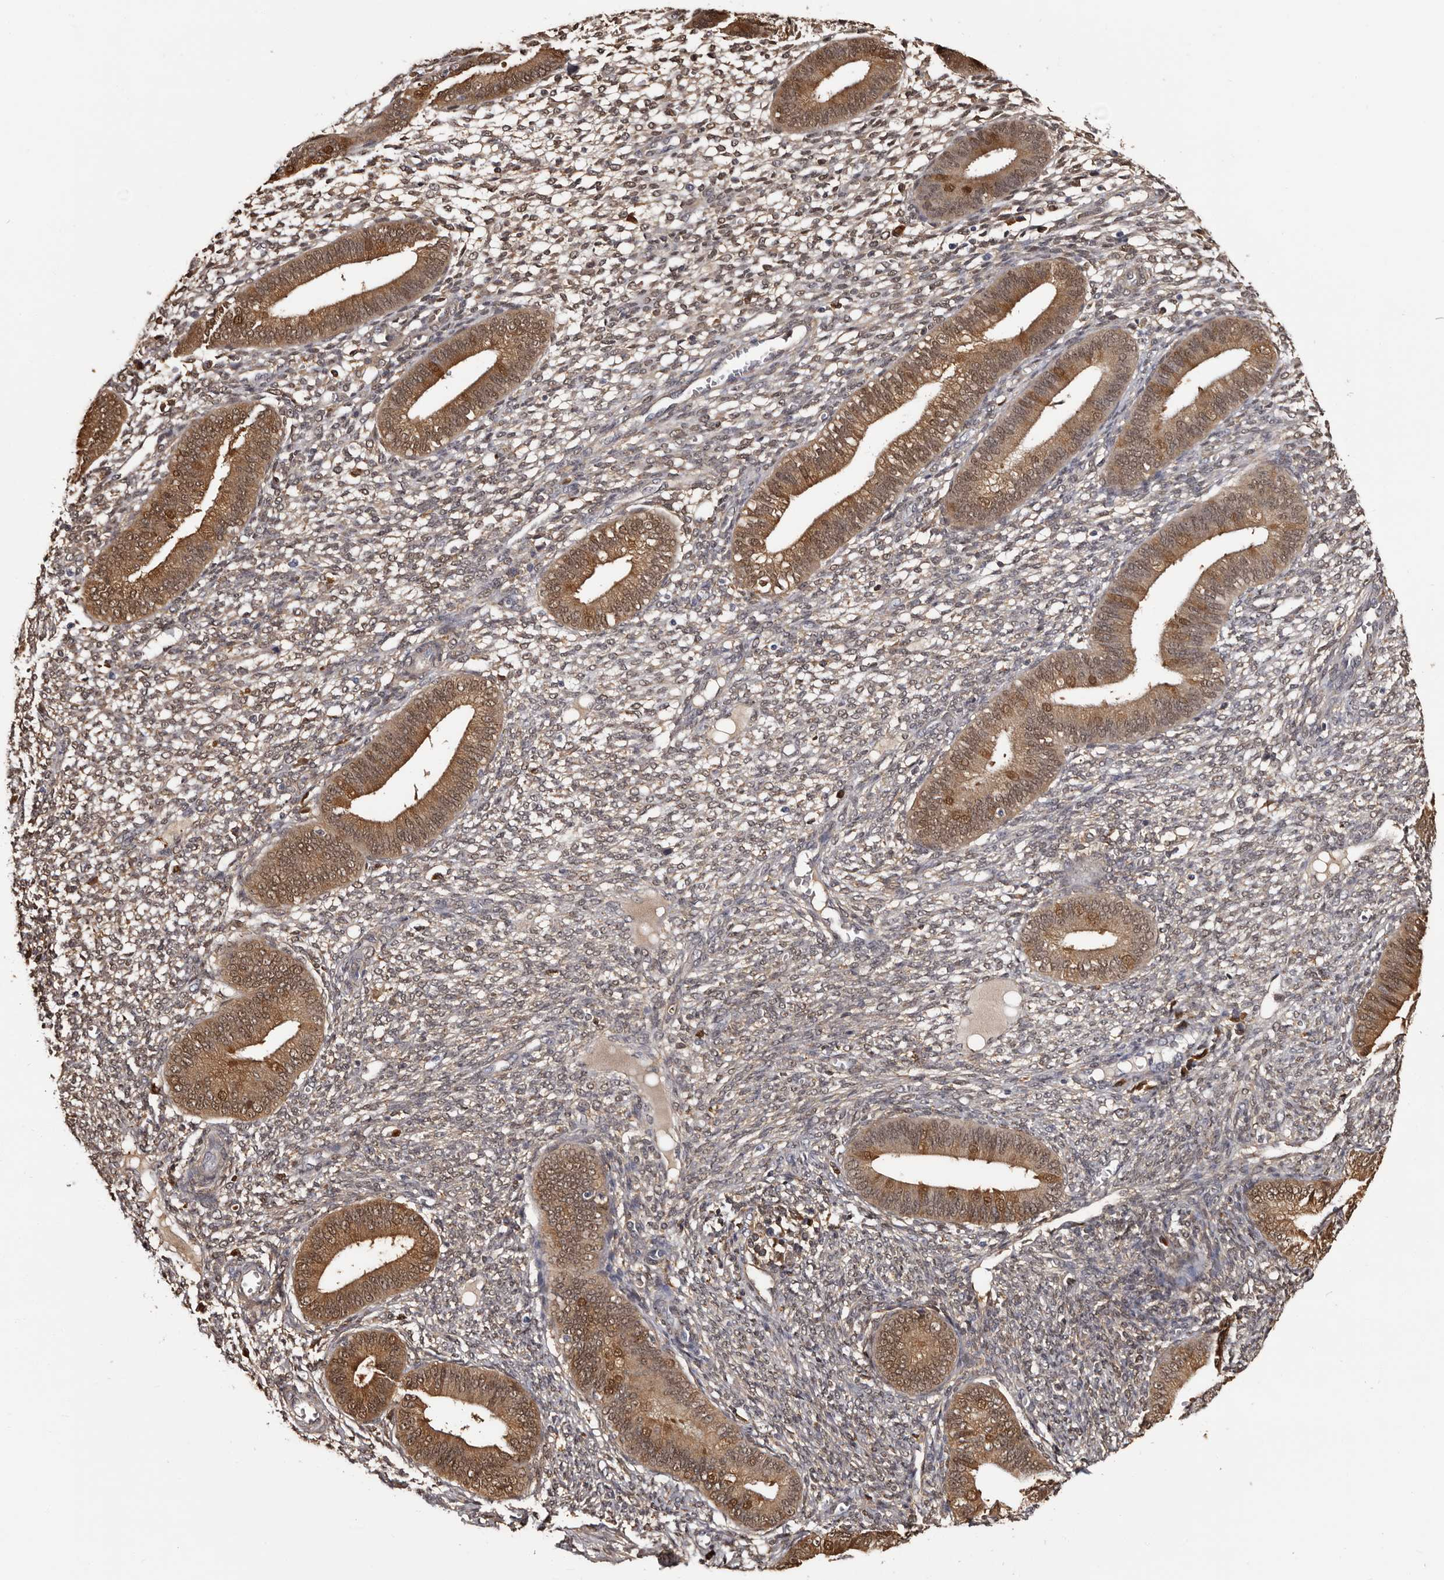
{"staining": {"intensity": "weak", "quantity": "25%-75%", "location": "cytoplasmic/membranous"}, "tissue": "endometrium", "cell_type": "Cells in endometrial stroma", "image_type": "normal", "snomed": [{"axis": "morphology", "description": "Normal tissue, NOS"}, {"axis": "topography", "description": "Endometrium"}], "caption": "The photomicrograph exhibits staining of unremarkable endometrium, revealing weak cytoplasmic/membranous protein expression (brown color) within cells in endometrial stroma.", "gene": "DNPH1", "patient": {"sex": "female", "age": 46}}